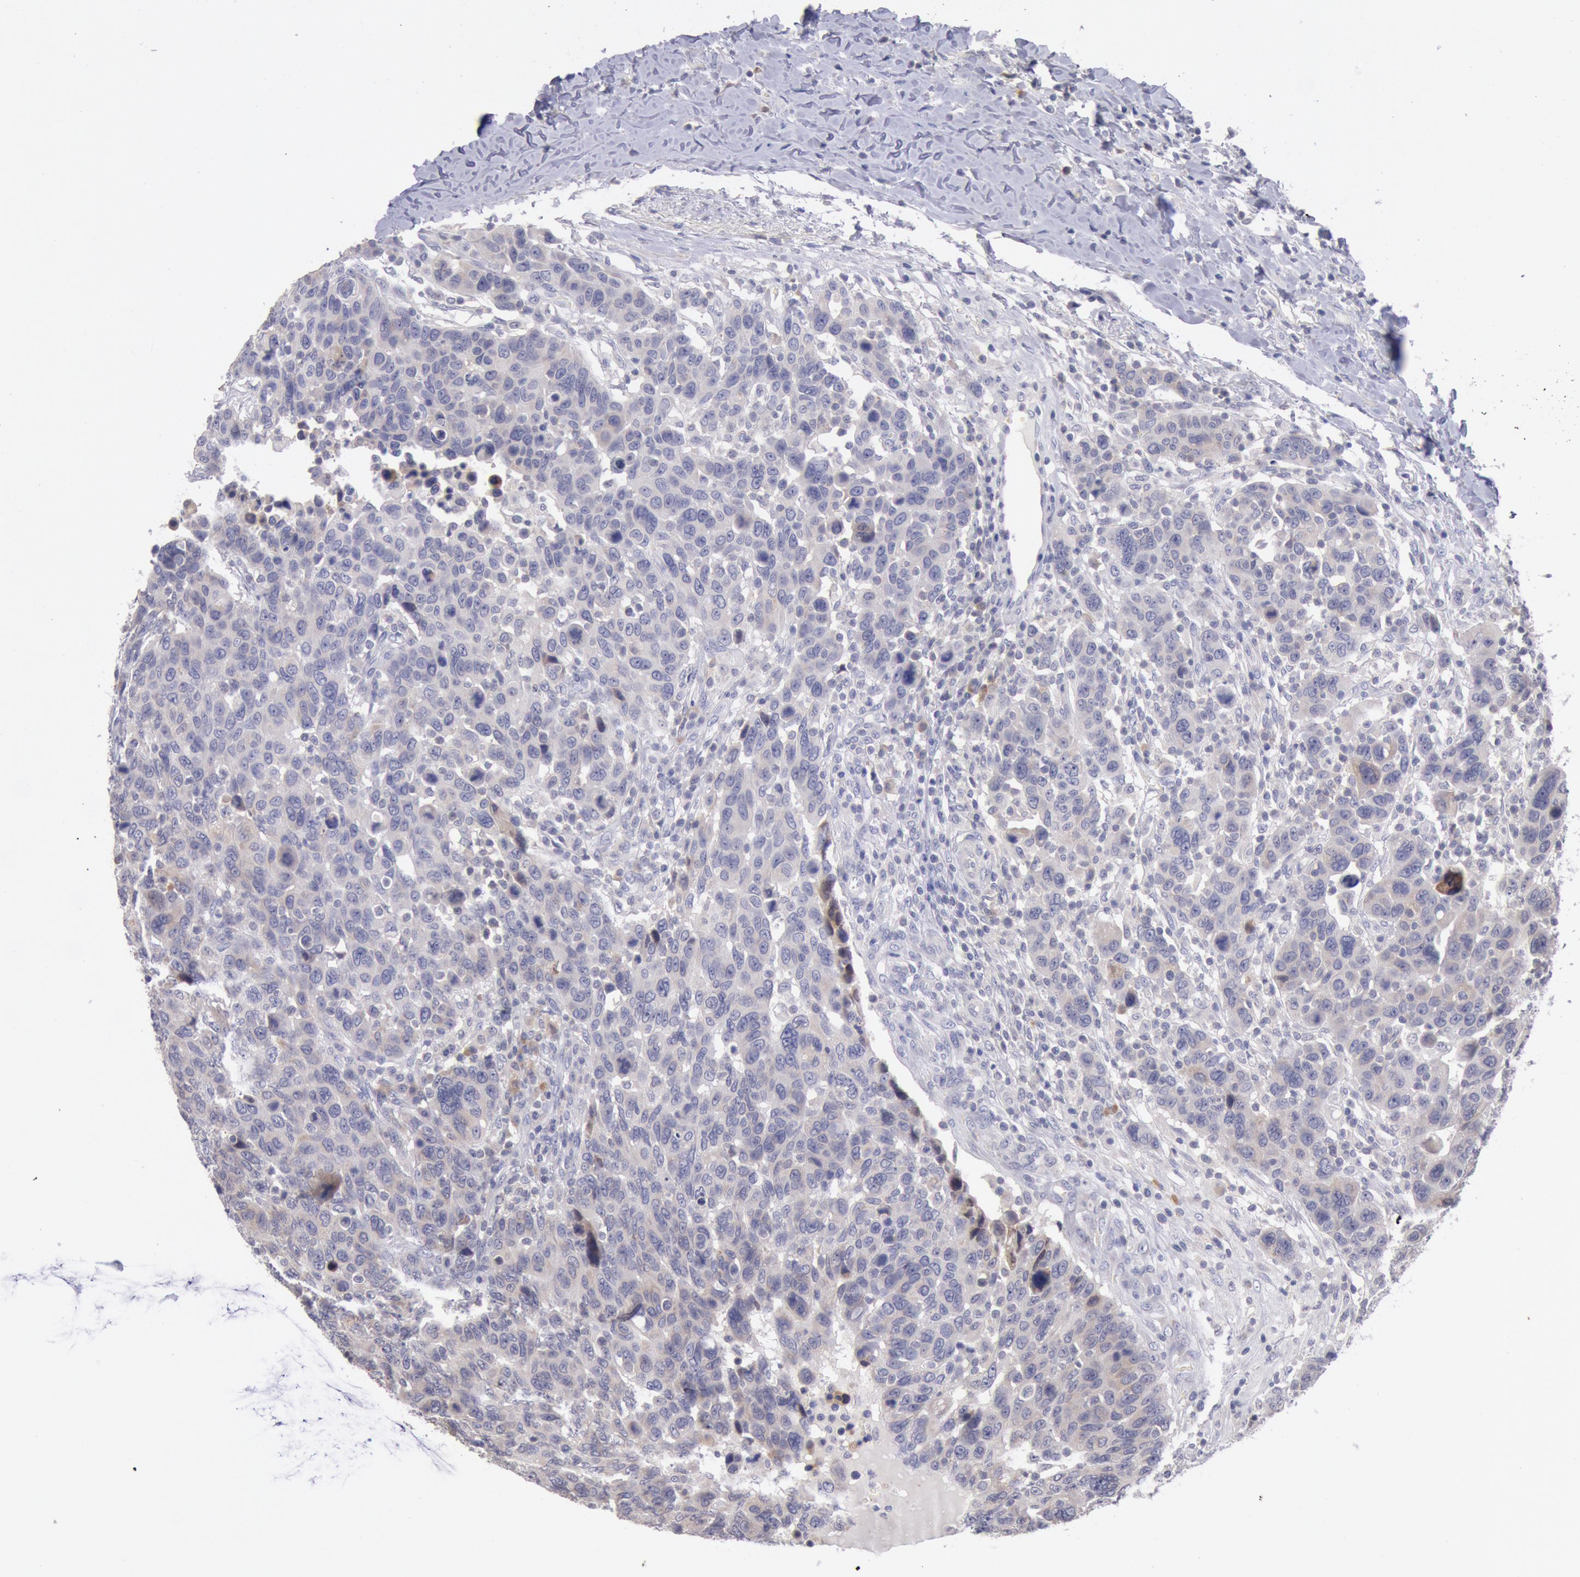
{"staining": {"intensity": "weak", "quantity": ">75%", "location": "cytoplasmic/membranous"}, "tissue": "breast cancer", "cell_type": "Tumor cells", "image_type": "cancer", "snomed": [{"axis": "morphology", "description": "Duct carcinoma"}, {"axis": "topography", "description": "Breast"}], "caption": "Weak cytoplasmic/membranous expression for a protein is present in about >75% of tumor cells of breast intraductal carcinoma using immunohistochemistry.", "gene": "GAL3ST1", "patient": {"sex": "female", "age": 37}}